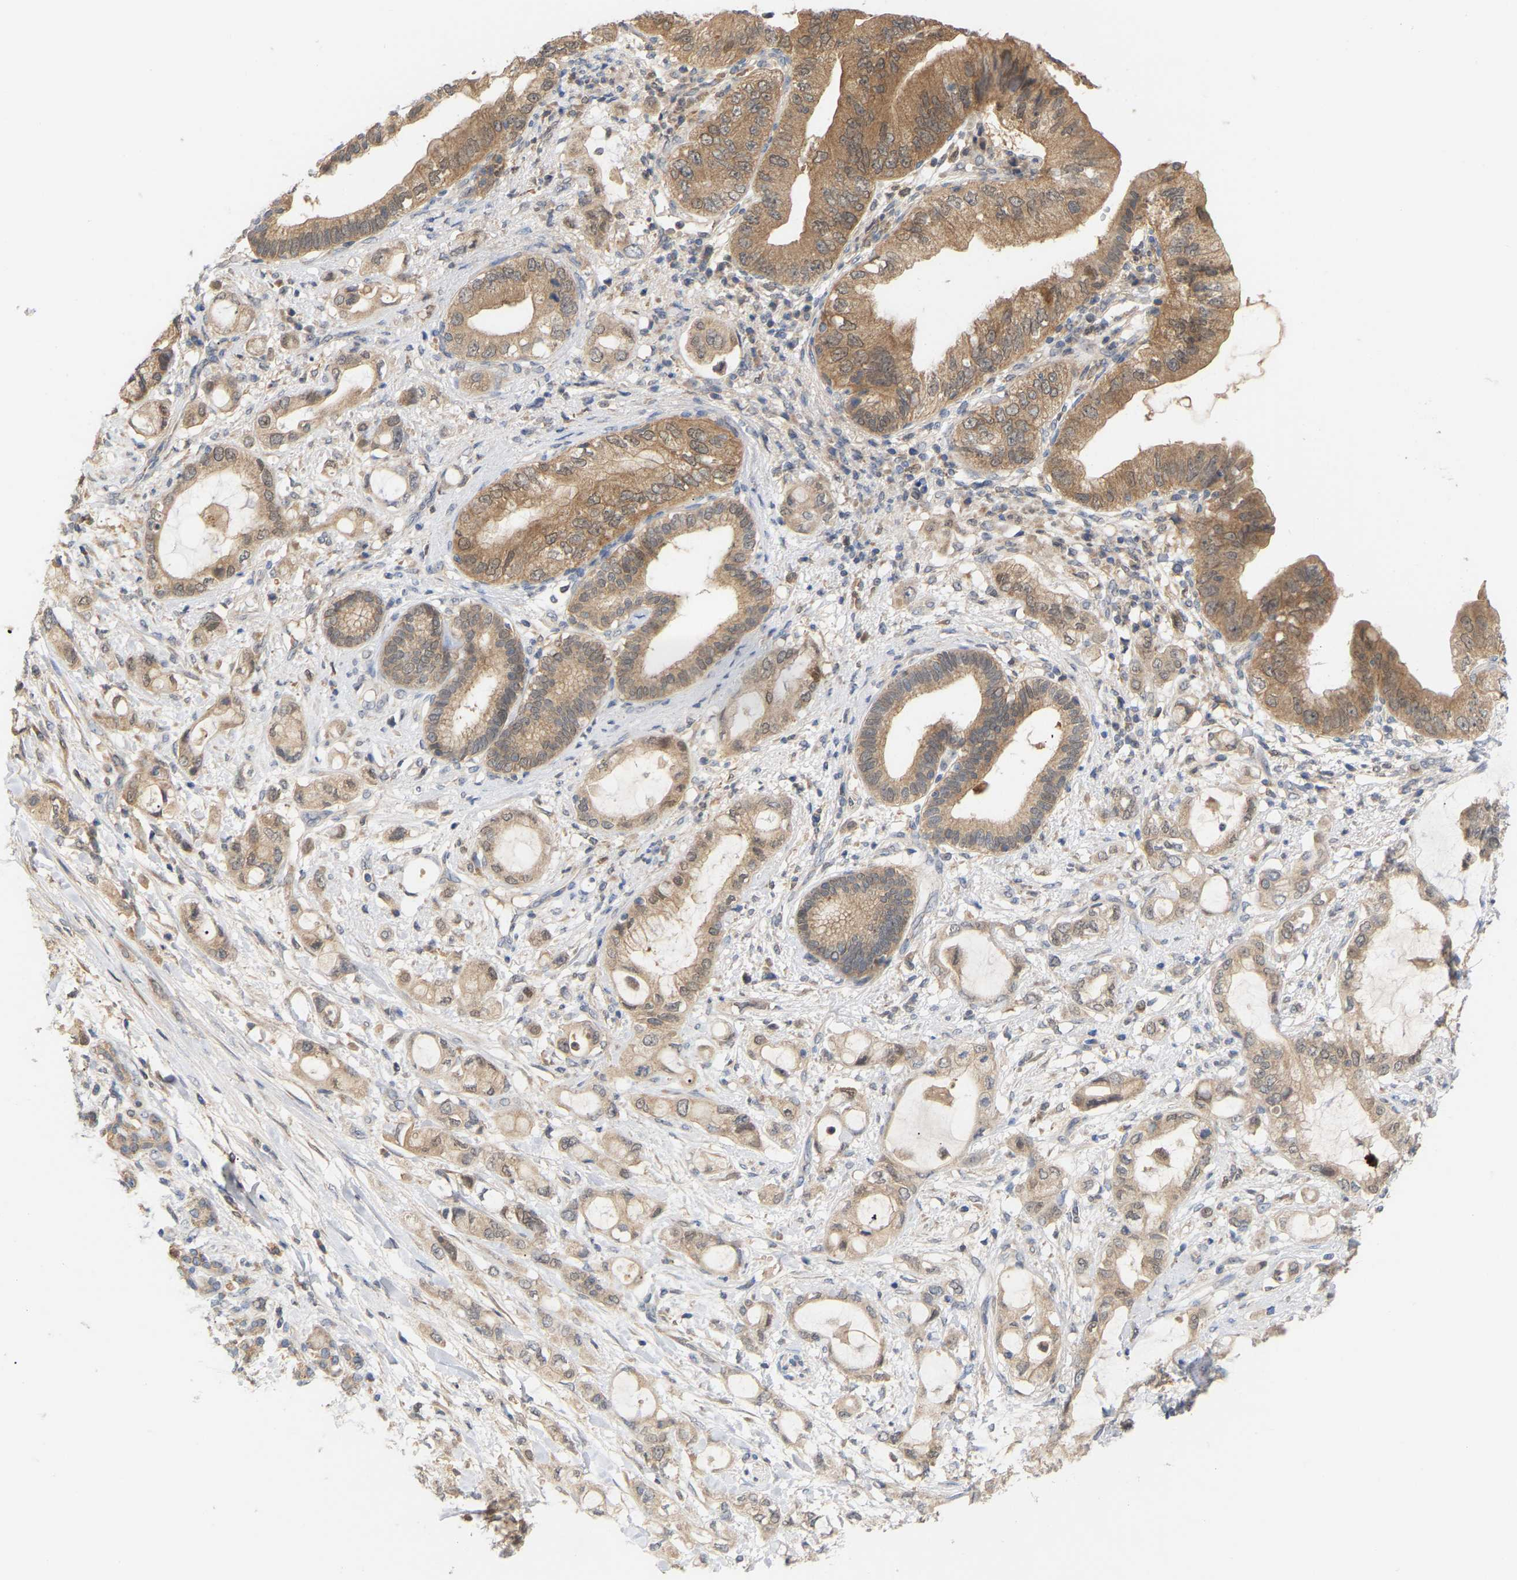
{"staining": {"intensity": "weak", "quantity": ">75%", "location": "cytoplasmic/membranous"}, "tissue": "pancreatic cancer", "cell_type": "Tumor cells", "image_type": "cancer", "snomed": [{"axis": "morphology", "description": "Adenocarcinoma, NOS"}, {"axis": "topography", "description": "Pancreas"}], "caption": "Pancreatic cancer (adenocarcinoma) tissue shows weak cytoplasmic/membranous positivity in approximately >75% of tumor cells, visualized by immunohistochemistry.", "gene": "TPMT", "patient": {"sex": "female", "age": 56}}